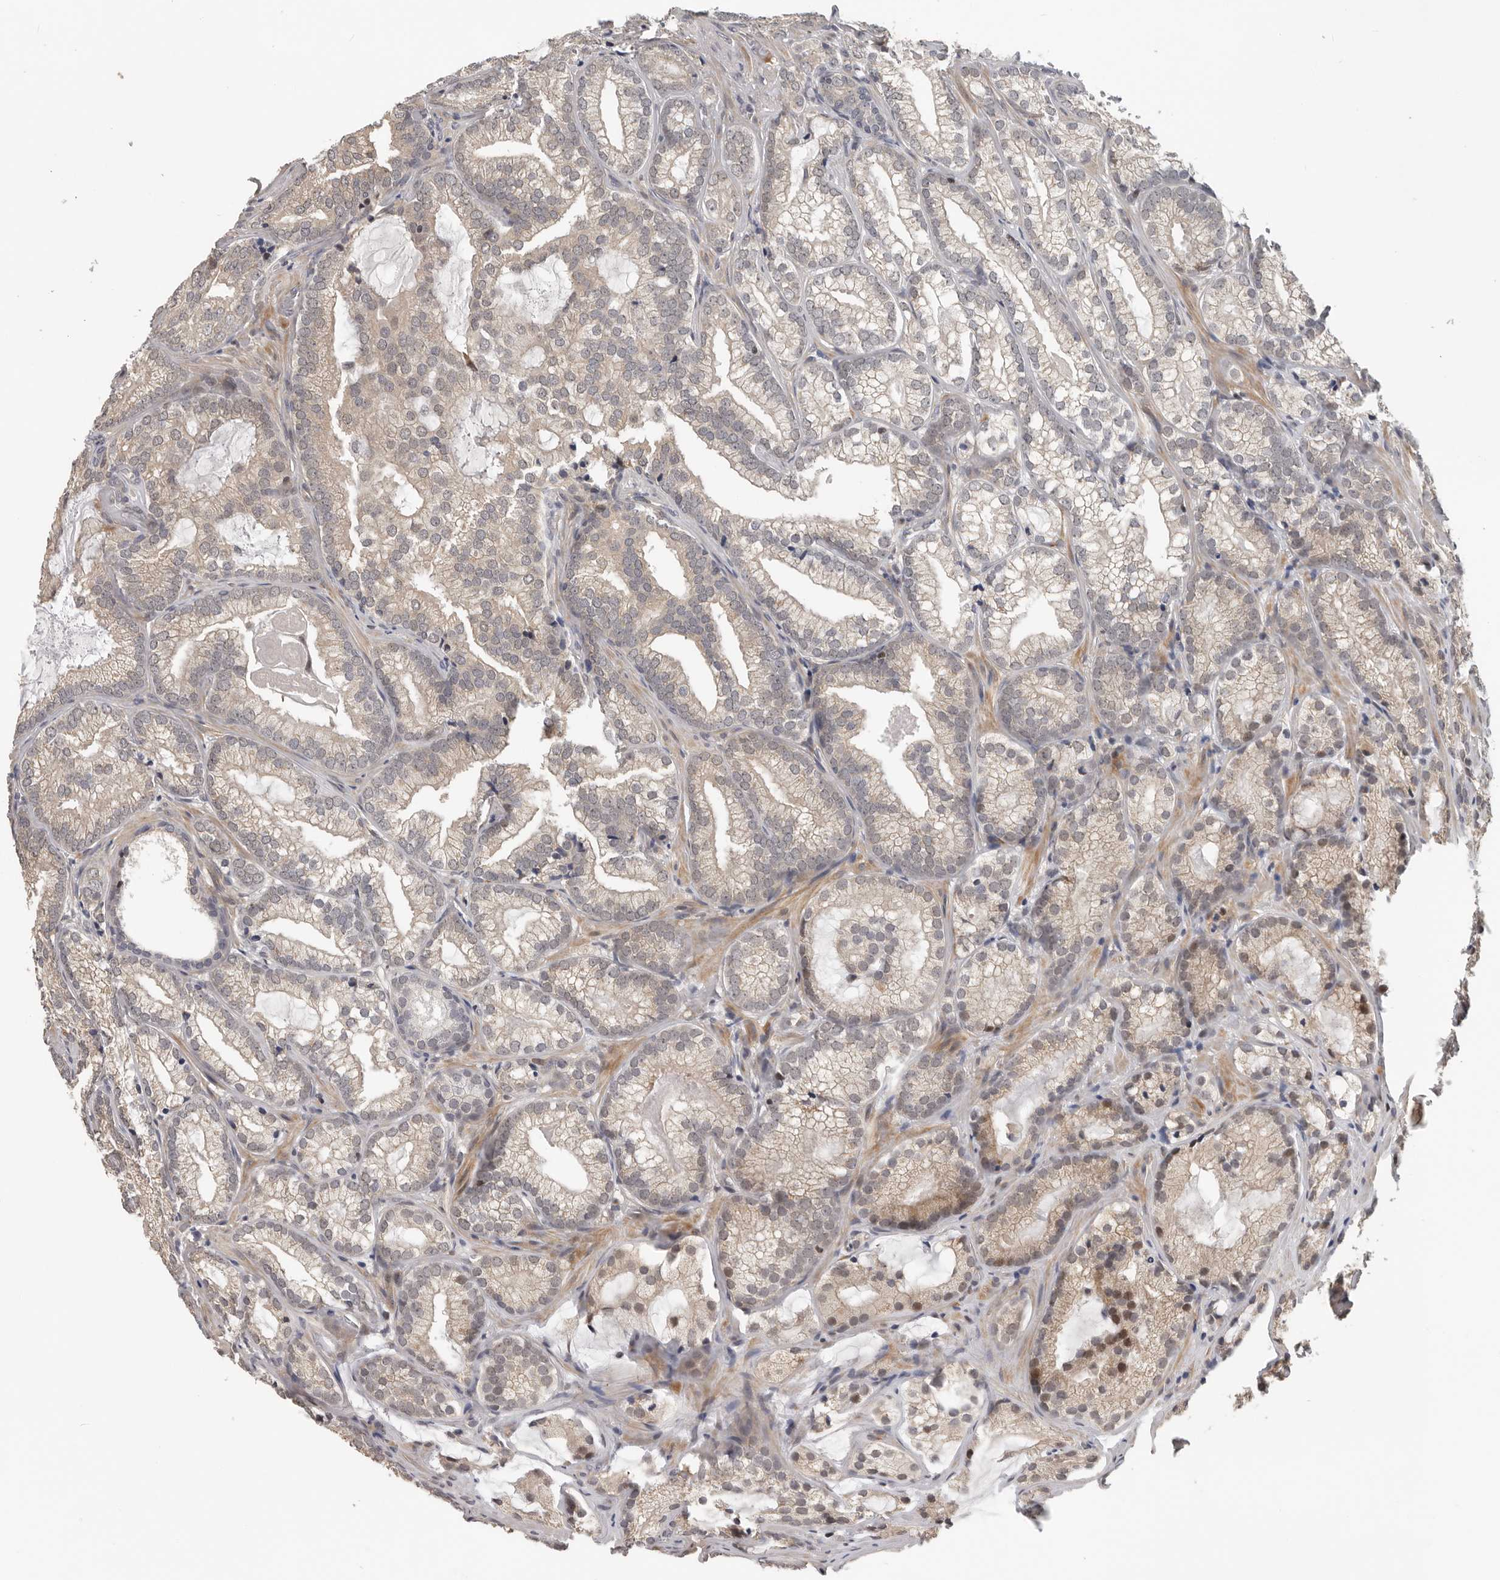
{"staining": {"intensity": "moderate", "quantity": "<25%", "location": "nuclear"}, "tissue": "prostate cancer", "cell_type": "Tumor cells", "image_type": "cancer", "snomed": [{"axis": "morphology", "description": "Adenocarcinoma, Low grade"}, {"axis": "topography", "description": "Prostate"}], "caption": "Protein analysis of low-grade adenocarcinoma (prostate) tissue reveals moderate nuclear staining in about <25% of tumor cells.", "gene": "HENMT1", "patient": {"sex": "male", "age": 72}}